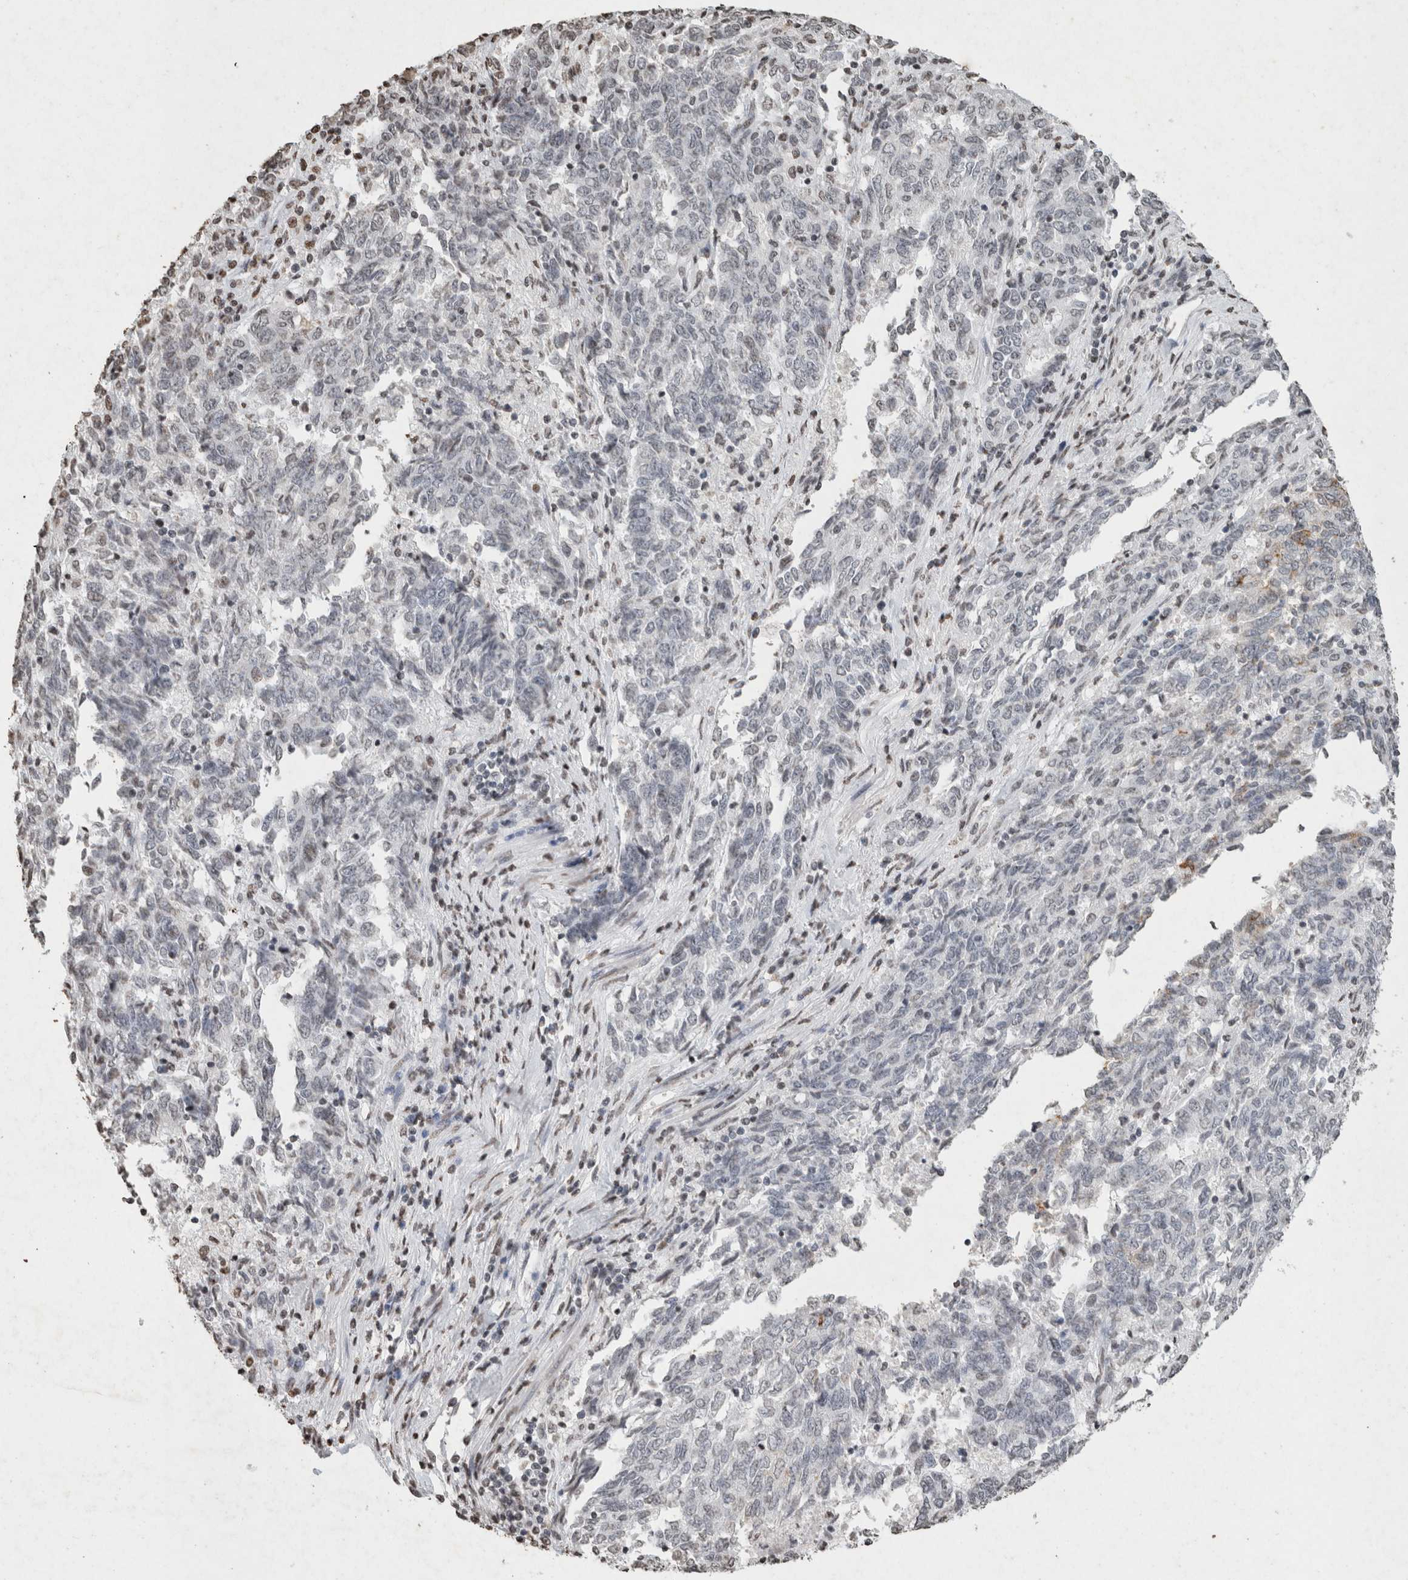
{"staining": {"intensity": "negative", "quantity": "none", "location": "none"}, "tissue": "endometrial cancer", "cell_type": "Tumor cells", "image_type": "cancer", "snomed": [{"axis": "morphology", "description": "Adenocarcinoma, NOS"}, {"axis": "topography", "description": "Endometrium"}], "caption": "Immunohistochemistry (IHC) photomicrograph of adenocarcinoma (endometrial) stained for a protein (brown), which reveals no expression in tumor cells. Brightfield microscopy of IHC stained with DAB (brown) and hematoxylin (blue), captured at high magnification.", "gene": "CNTN1", "patient": {"sex": "female", "age": 80}}